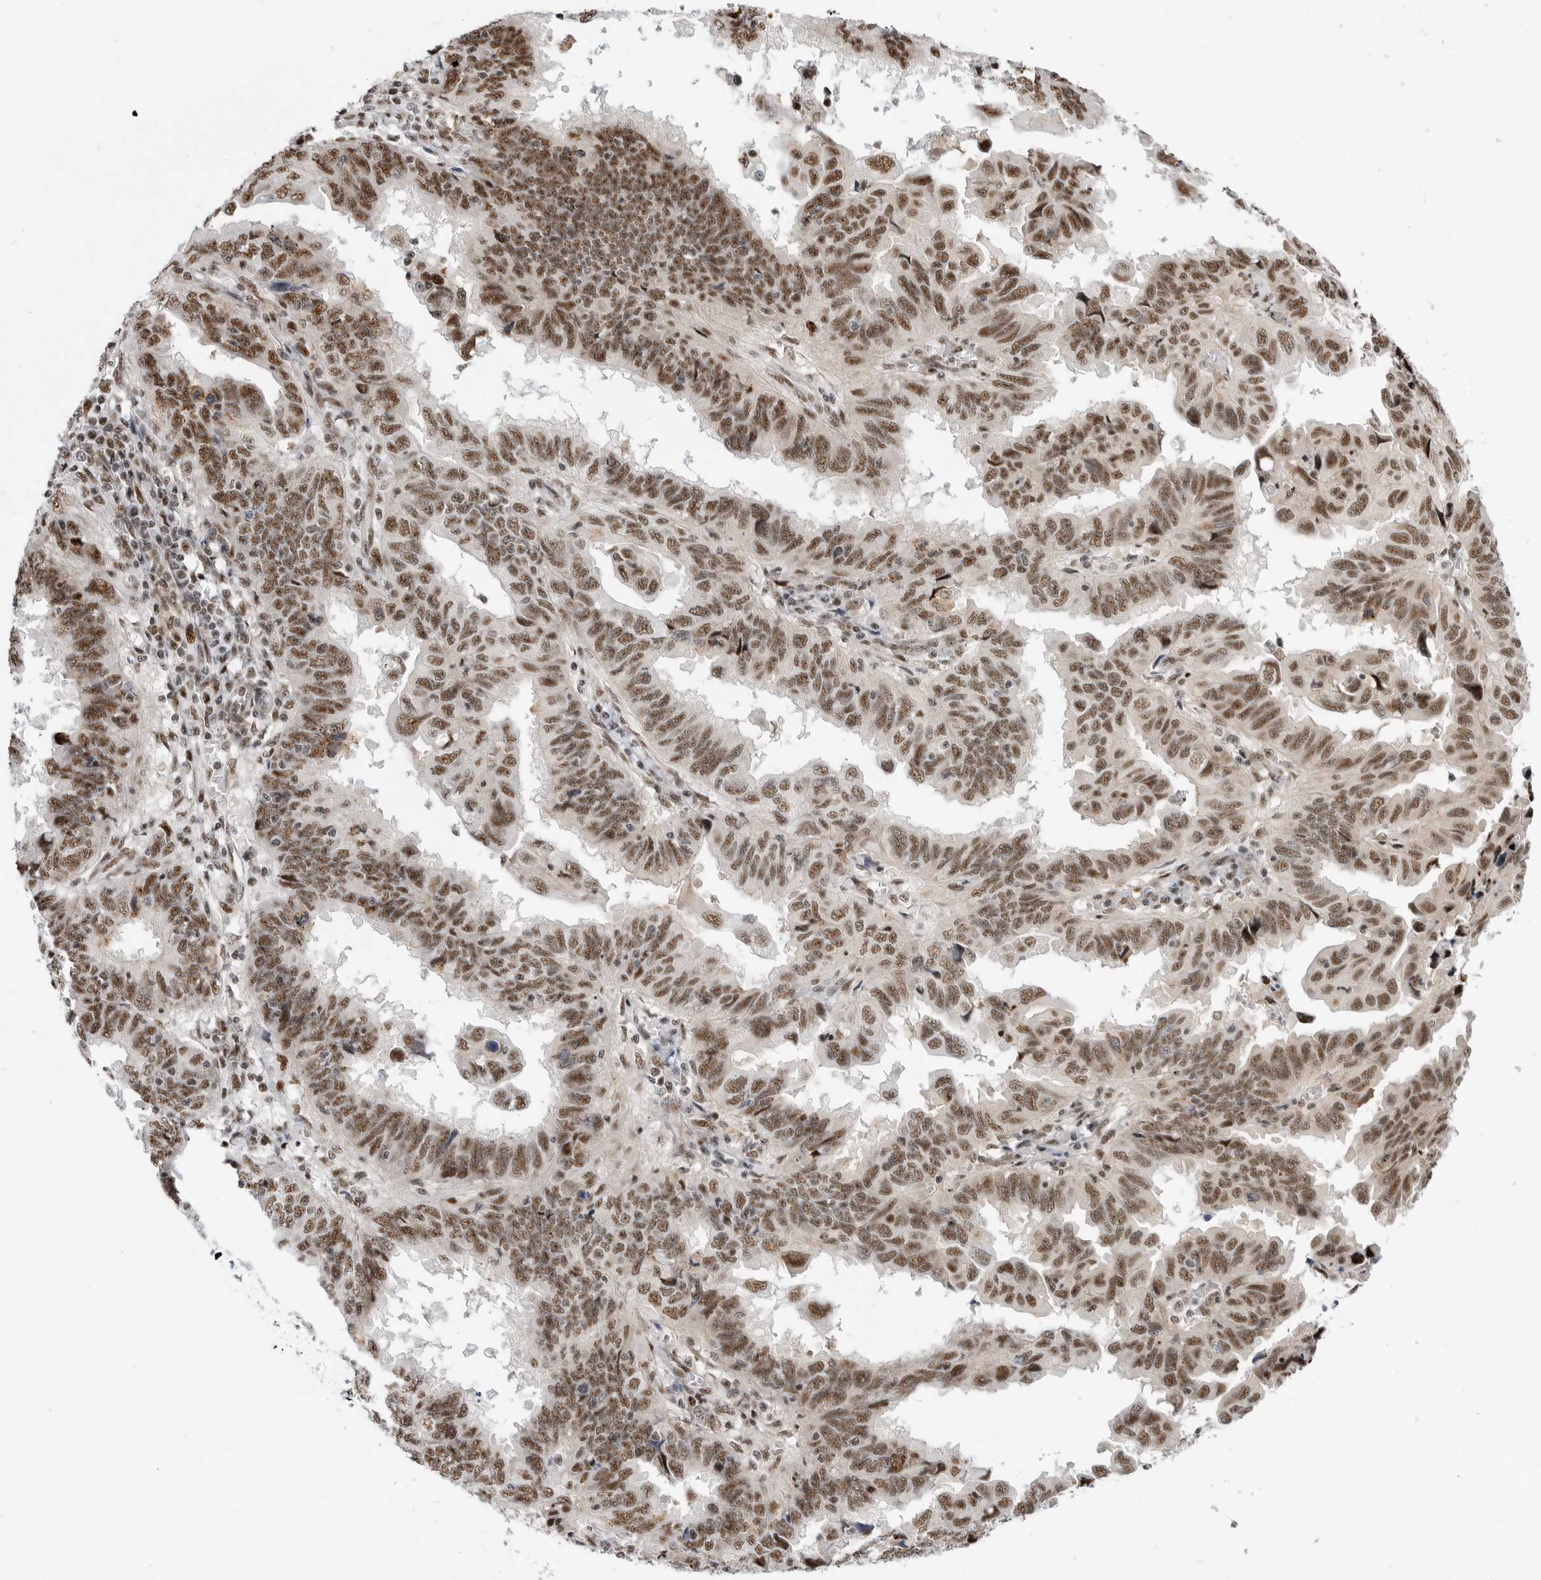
{"staining": {"intensity": "moderate", "quantity": ">75%", "location": "nuclear"}, "tissue": "endometrial cancer", "cell_type": "Tumor cells", "image_type": "cancer", "snomed": [{"axis": "morphology", "description": "Adenocarcinoma, NOS"}, {"axis": "topography", "description": "Uterus"}], "caption": "Immunohistochemistry staining of endometrial cancer (adenocarcinoma), which reveals medium levels of moderate nuclear positivity in approximately >75% of tumor cells indicating moderate nuclear protein expression. The staining was performed using DAB (brown) for protein detection and nuclei were counterstained in hematoxylin (blue).", "gene": "GPATCH2", "patient": {"sex": "female", "age": 77}}